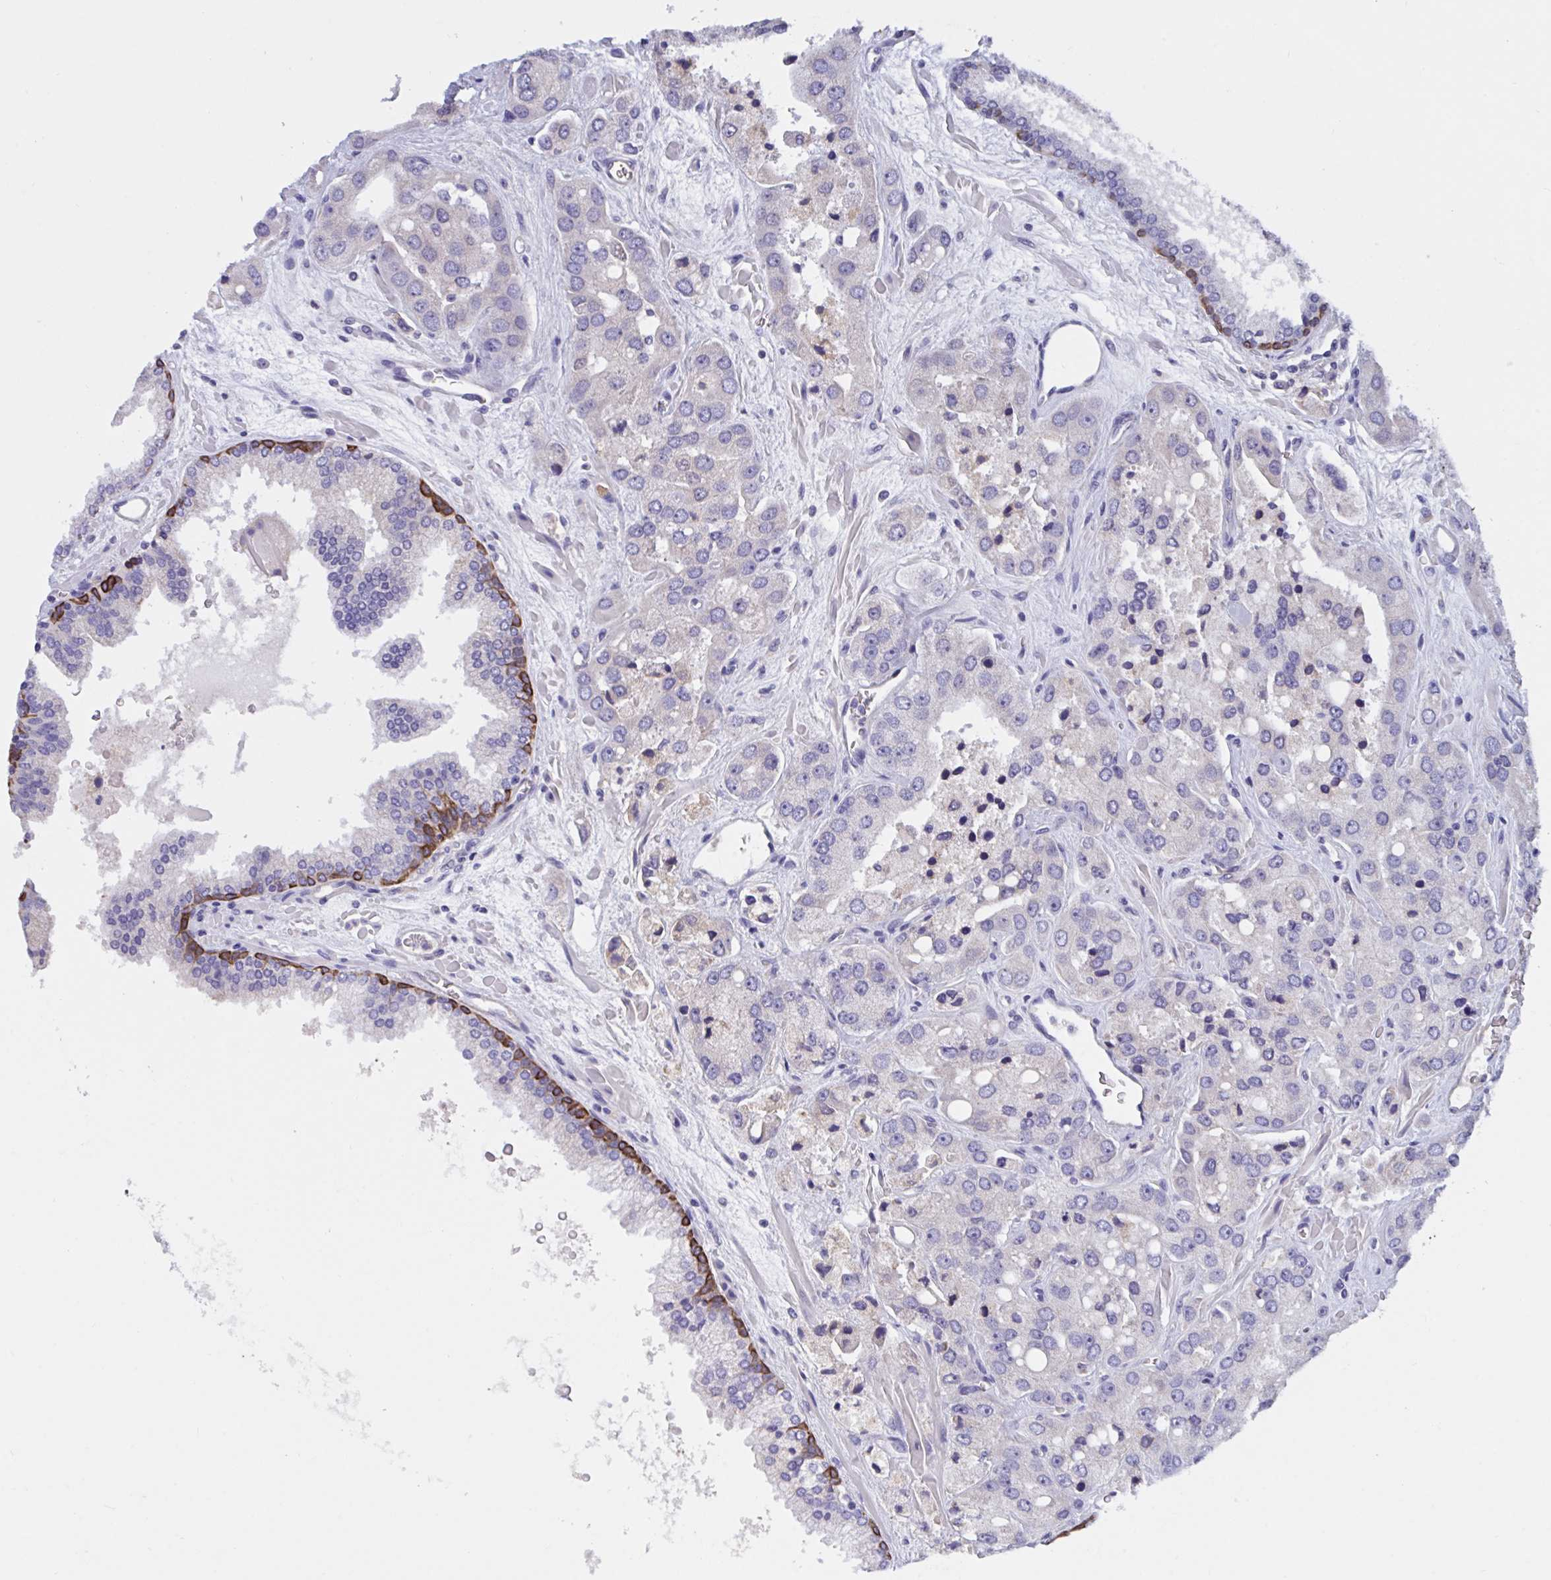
{"staining": {"intensity": "negative", "quantity": "none", "location": "none"}, "tissue": "prostate cancer", "cell_type": "Tumor cells", "image_type": "cancer", "snomed": [{"axis": "morphology", "description": "Normal tissue, NOS"}, {"axis": "morphology", "description": "Adenocarcinoma, High grade"}, {"axis": "topography", "description": "Prostate"}, {"axis": "topography", "description": "Peripheral nerve tissue"}], "caption": "An image of prostate high-grade adenocarcinoma stained for a protein reveals no brown staining in tumor cells. (Brightfield microscopy of DAB (3,3'-diaminobenzidine) immunohistochemistry at high magnification).", "gene": "SLC66A1", "patient": {"sex": "male", "age": 68}}